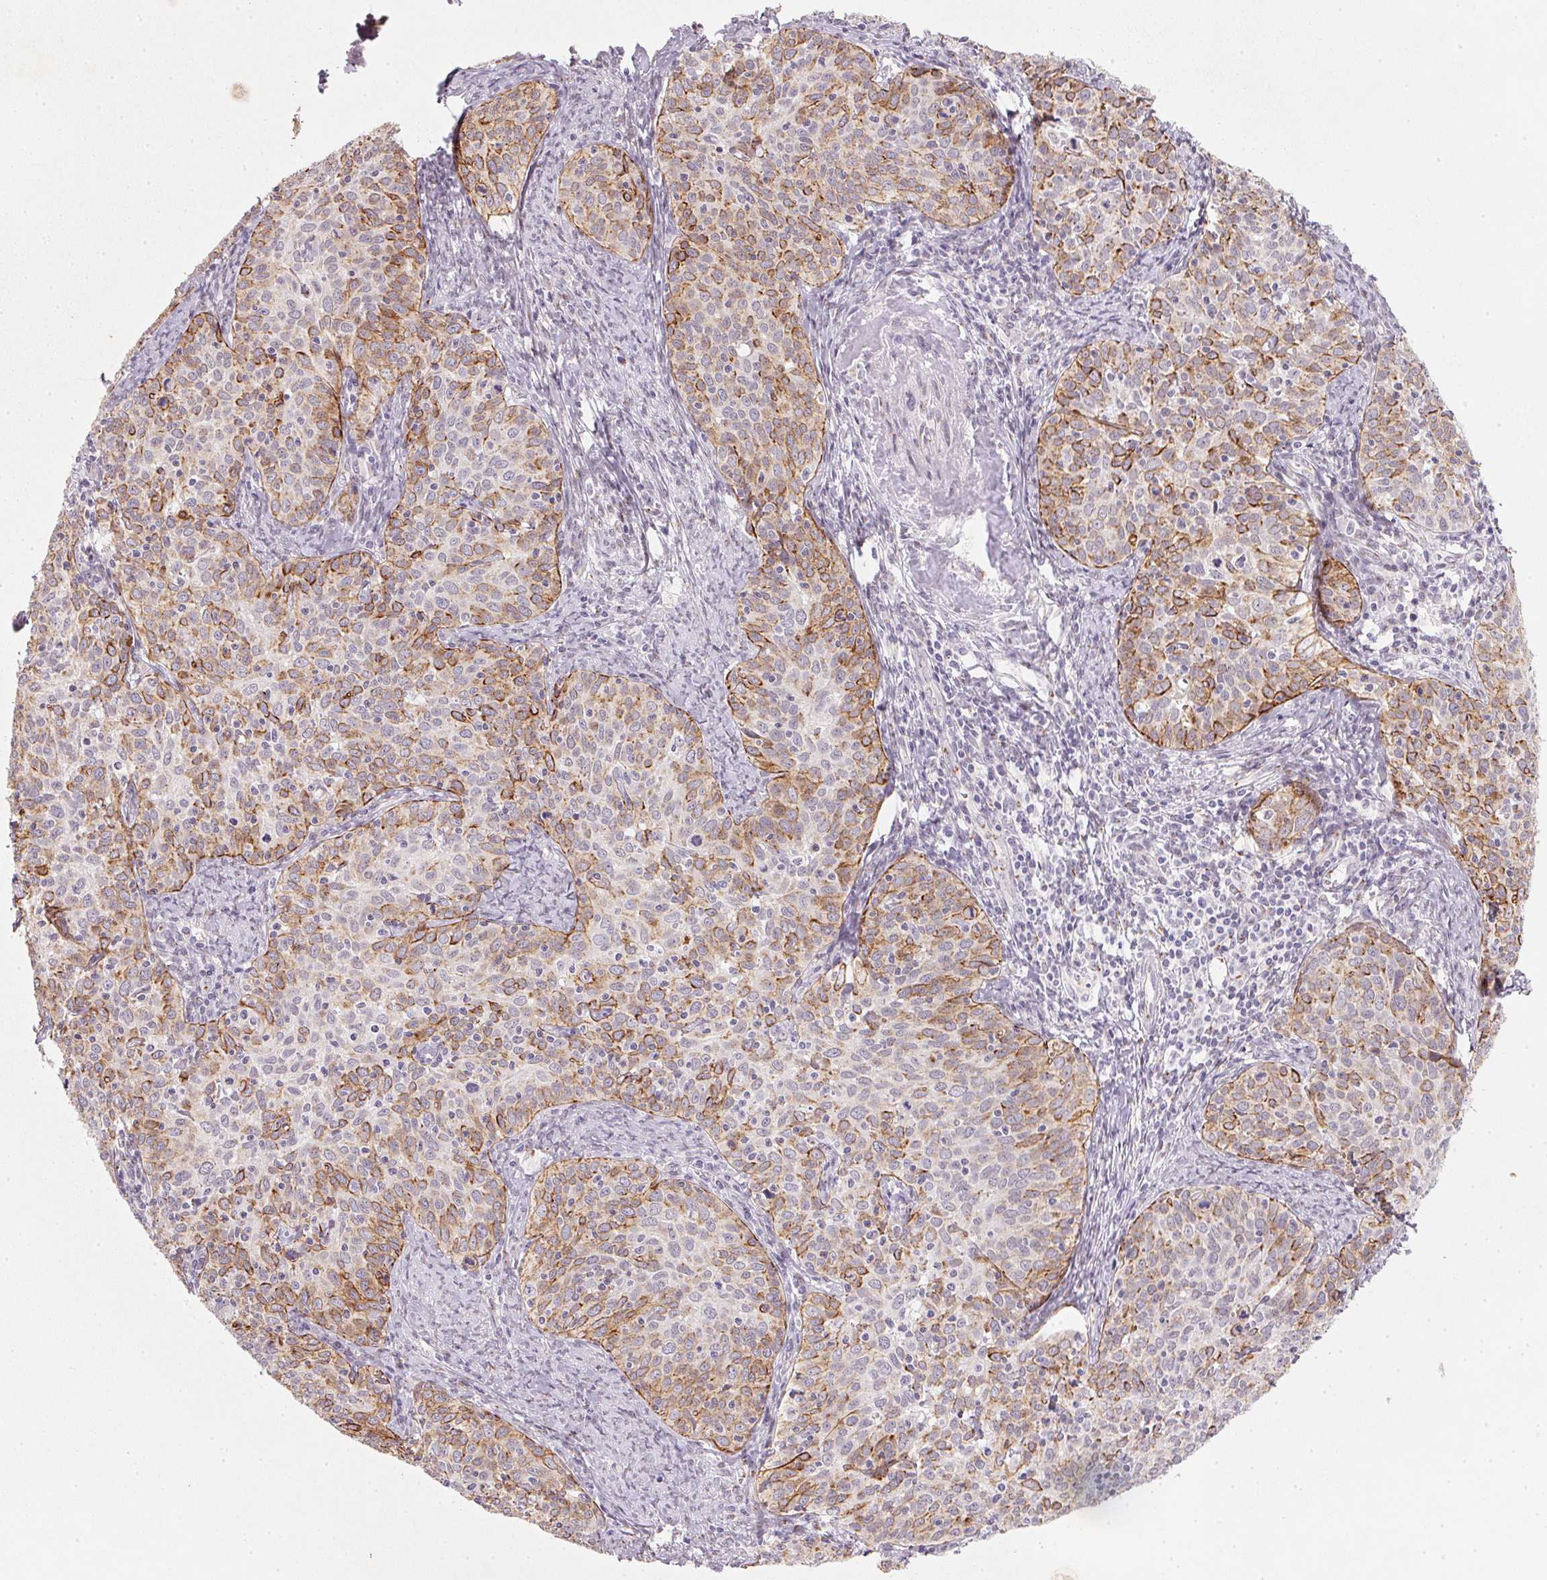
{"staining": {"intensity": "moderate", "quantity": ">75%", "location": "cytoplasmic/membranous"}, "tissue": "cervical cancer", "cell_type": "Tumor cells", "image_type": "cancer", "snomed": [{"axis": "morphology", "description": "Squamous cell carcinoma, NOS"}, {"axis": "topography", "description": "Cervix"}], "caption": "A high-resolution image shows immunohistochemistry staining of squamous cell carcinoma (cervical), which shows moderate cytoplasmic/membranous positivity in approximately >75% of tumor cells.", "gene": "RAB22A", "patient": {"sex": "female", "age": 62}}